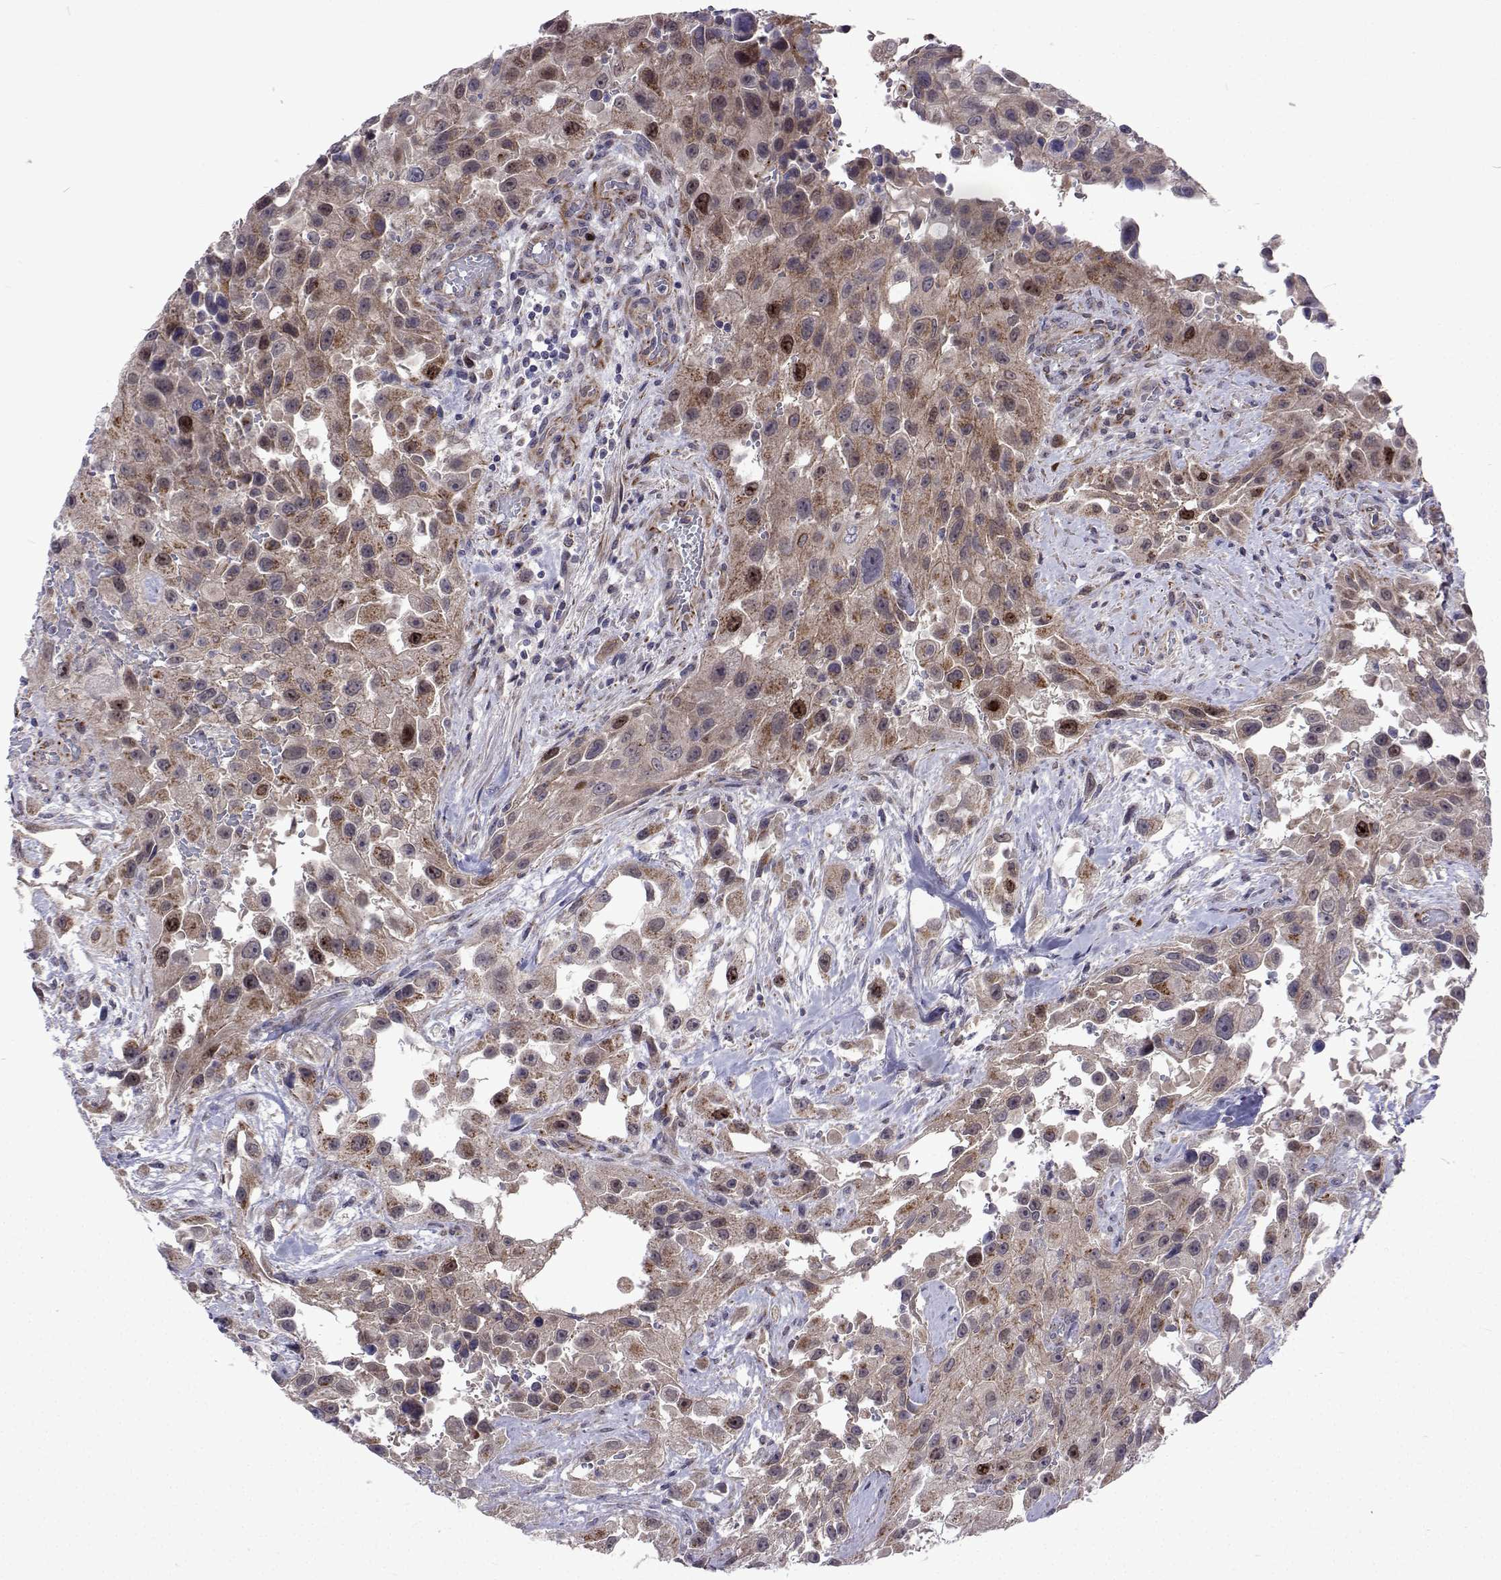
{"staining": {"intensity": "moderate", "quantity": "25%-75%", "location": "cytoplasmic/membranous,nuclear"}, "tissue": "urothelial cancer", "cell_type": "Tumor cells", "image_type": "cancer", "snomed": [{"axis": "morphology", "description": "Urothelial carcinoma, High grade"}, {"axis": "topography", "description": "Urinary bladder"}], "caption": "Approximately 25%-75% of tumor cells in human urothelial cancer reveal moderate cytoplasmic/membranous and nuclear protein positivity as visualized by brown immunohistochemical staining.", "gene": "DHTKD1", "patient": {"sex": "male", "age": 79}}